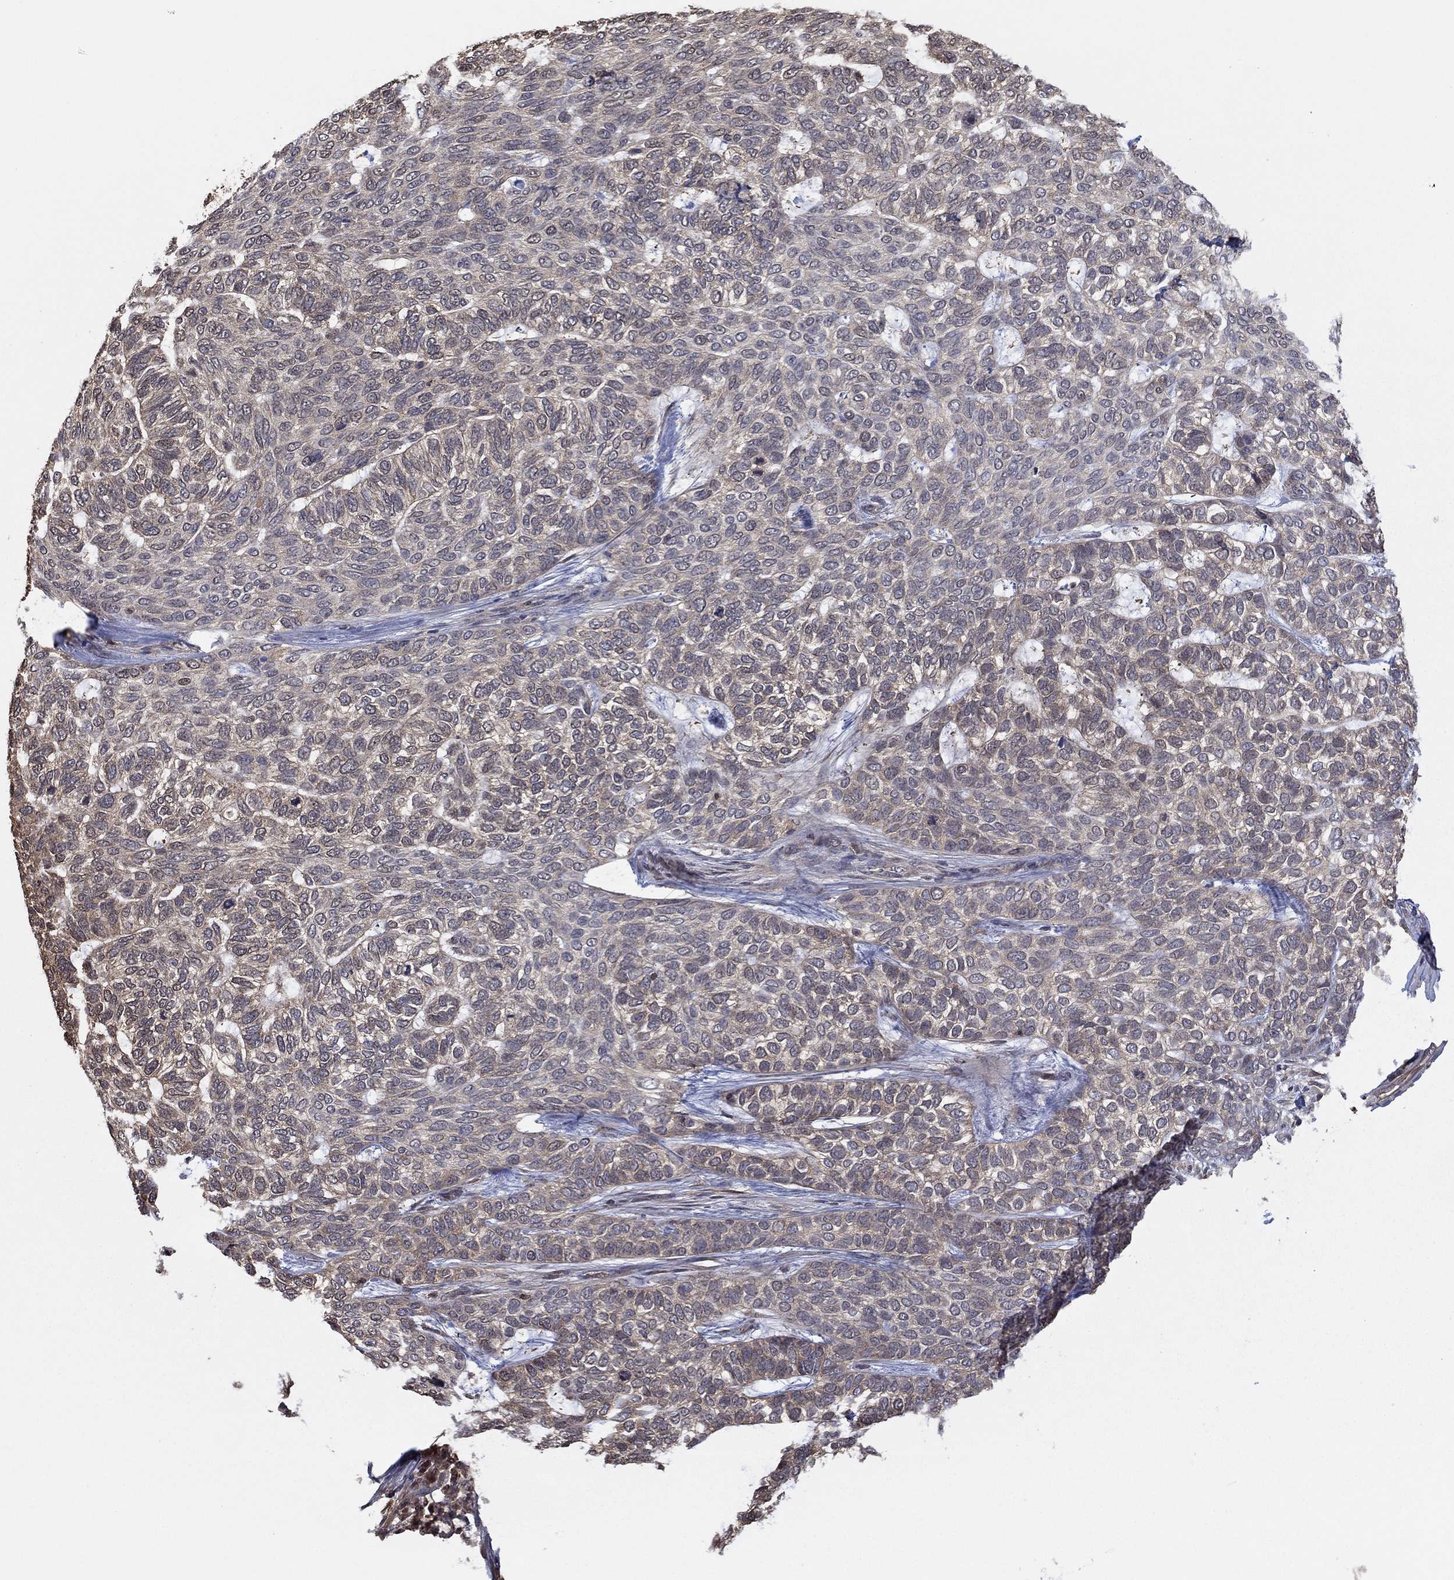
{"staining": {"intensity": "weak", "quantity": "<25%", "location": "cytoplasmic/membranous"}, "tissue": "skin cancer", "cell_type": "Tumor cells", "image_type": "cancer", "snomed": [{"axis": "morphology", "description": "Basal cell carcinoma"}, {"axis": "topography", "description": "Skin"}], "caption": "Skin basal cell carcinoma stained for a protein using immunohistochemistry (IHC) demonstrates no positivity tumor cells.", "gene": "RNF114", "patient": {"sex": "female", "age": 65}}